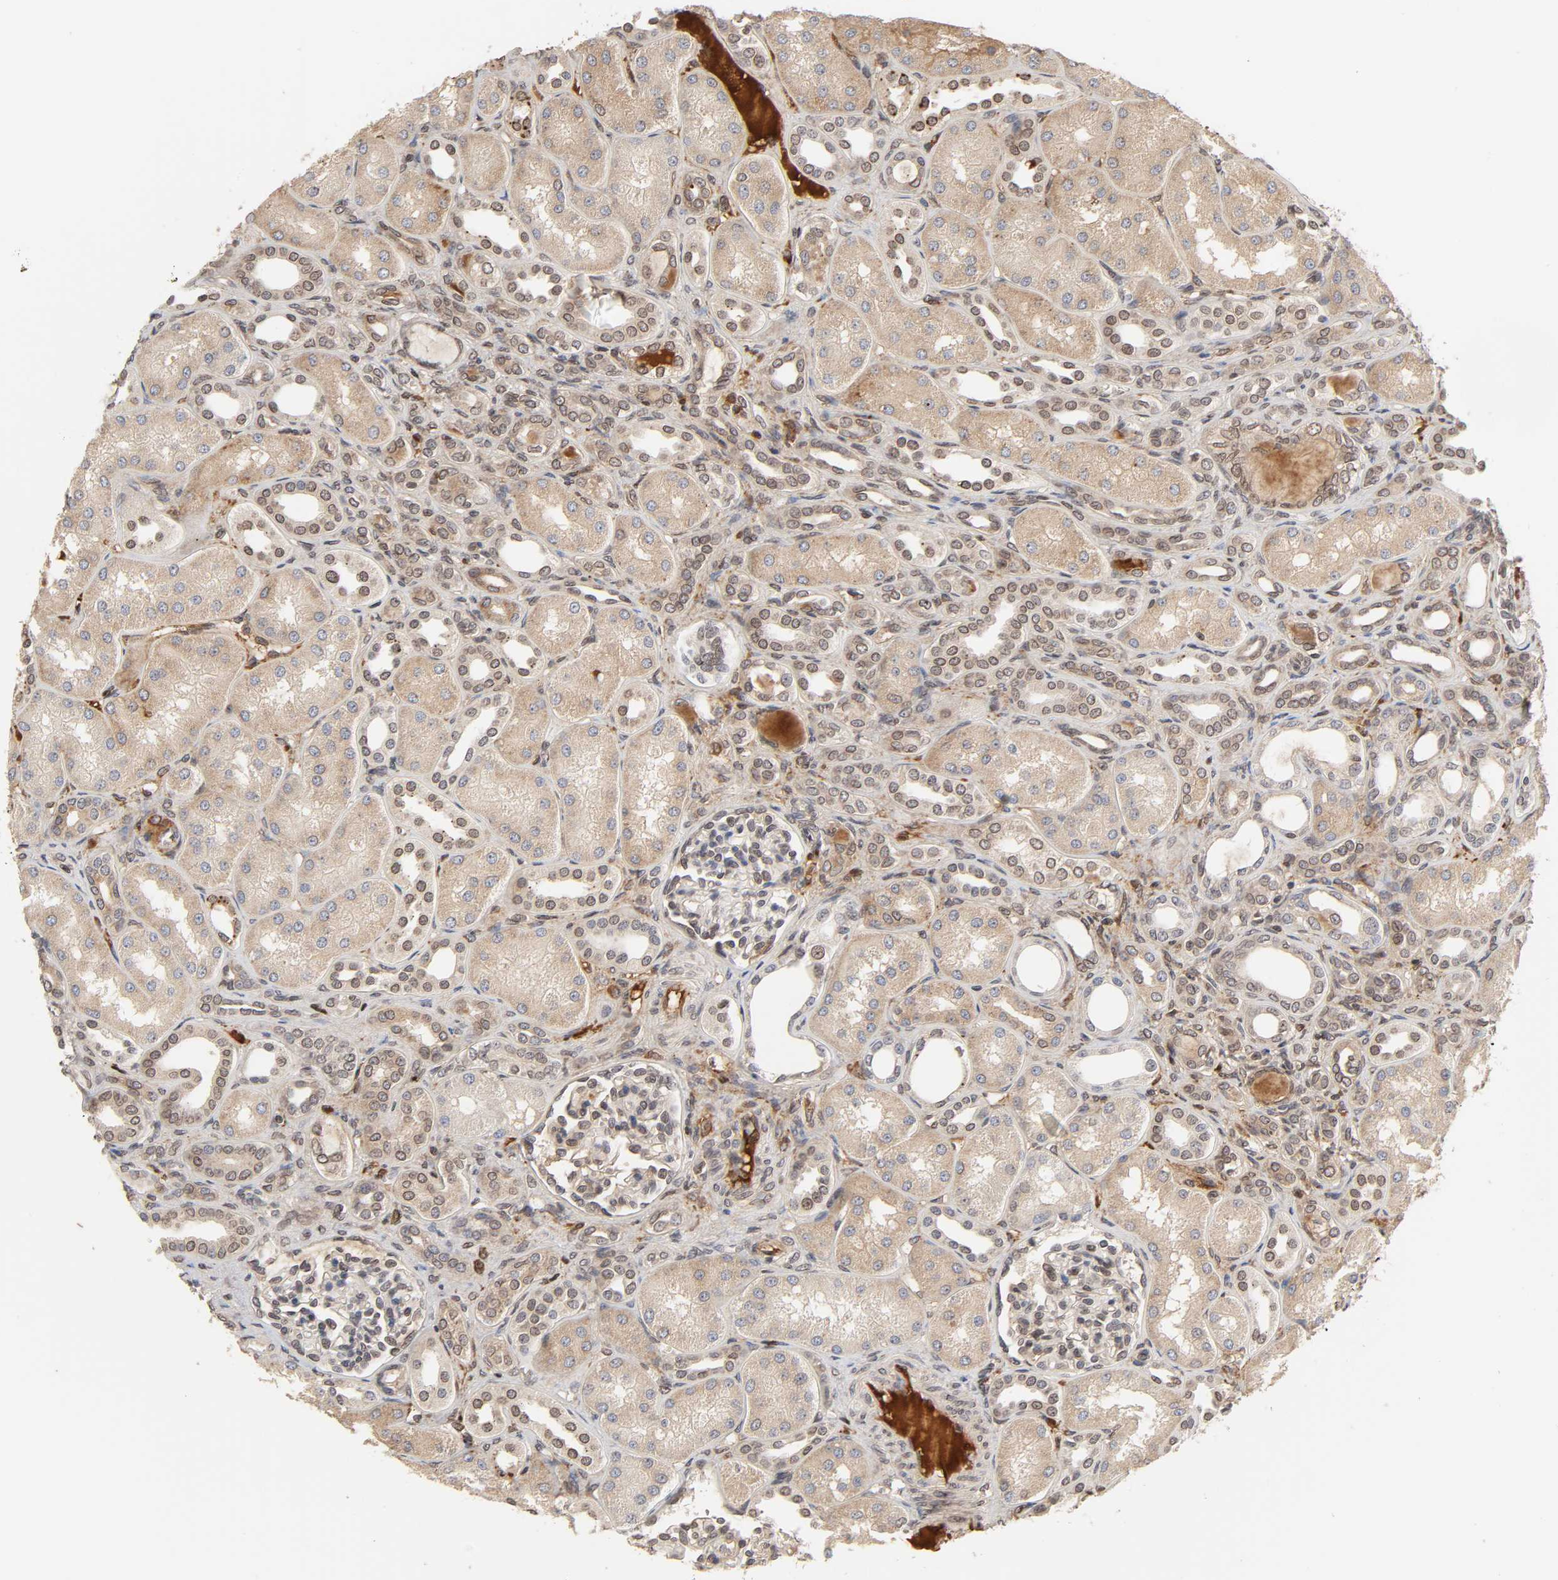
{"staining": {"intensity": "moderate", "quantity": ">75%", "location": "cytoplasmic/membranous,nuclear"}, "tissue": "kidney", "cell_type": "Cells in glomeruli", "image_type": "normal", "snomed": [{"axis": "morphology", "description": "Normal tissue, NOS"}, {"axis": "topography", "description": "Kidney"}], "caption": "IHC micrograph of normal kidney: kidney stained using immunohistochemistry demonstrates medium levels of moderate protein expression localized specifically in the cytoplasmic/membranous,nuclear of cells in glomeruli, appearing as a cytoplasmic/membranous,nuclear brown color.", "gene": "CPN2", "patient": {"sex": "male", "age": 7}}